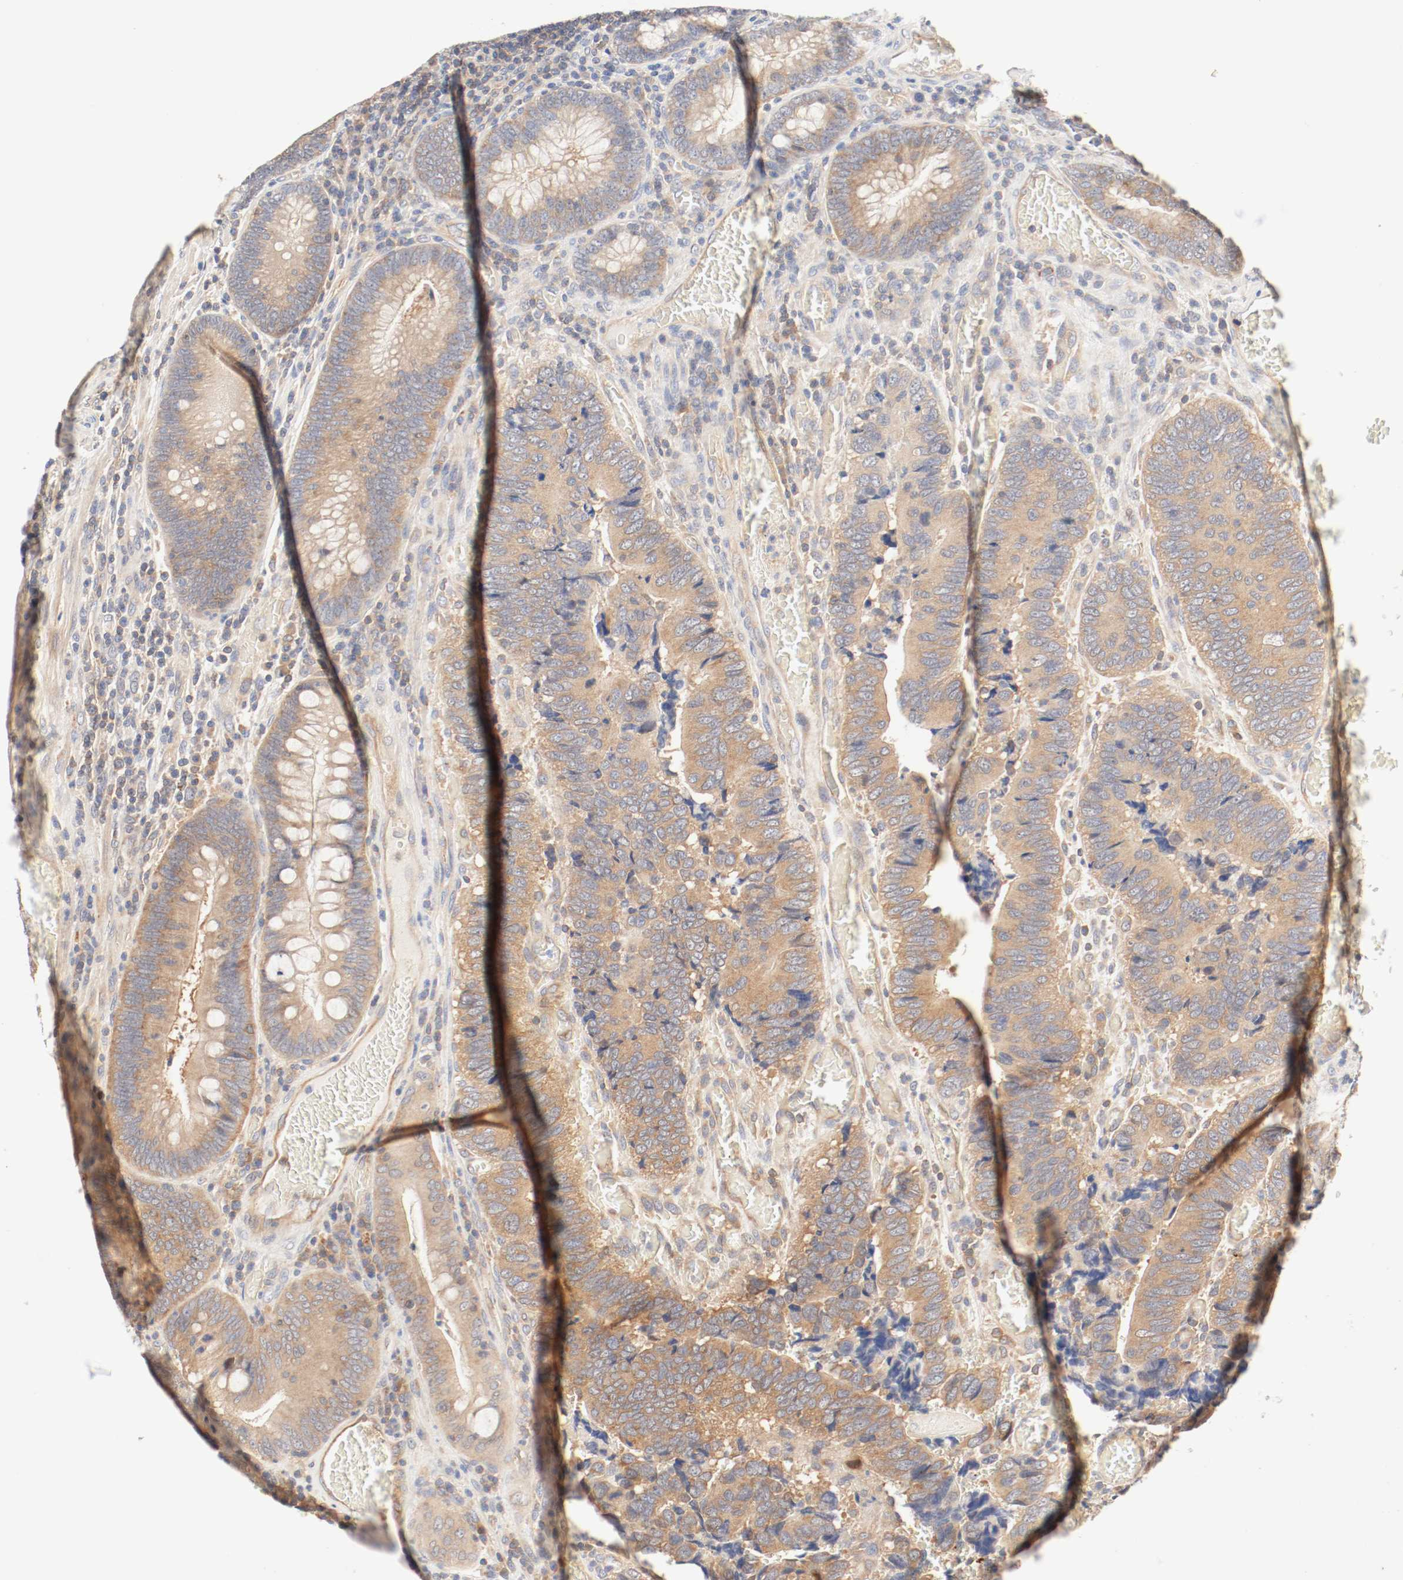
{"staining": {"intensity": "moderate", "quantity": ">75%", "location": "cytoplasmic/membranous"}, "tissue": "colorectal cancer", "cell_type": "Tumor cells", "image_type": "cancer", "snomed": [{"axis": "morphology", "description": "Adenocarcinoma, NOS"}, {"axis": "topography", "description": "Colon"}], "caption": "Colorectal cancer tissue shows moderate cytoplasmic/membranous positivity in approximately >75% of tumor cells", "gene": "GIT1", "patient": {"sex": "male", "age": 72}}